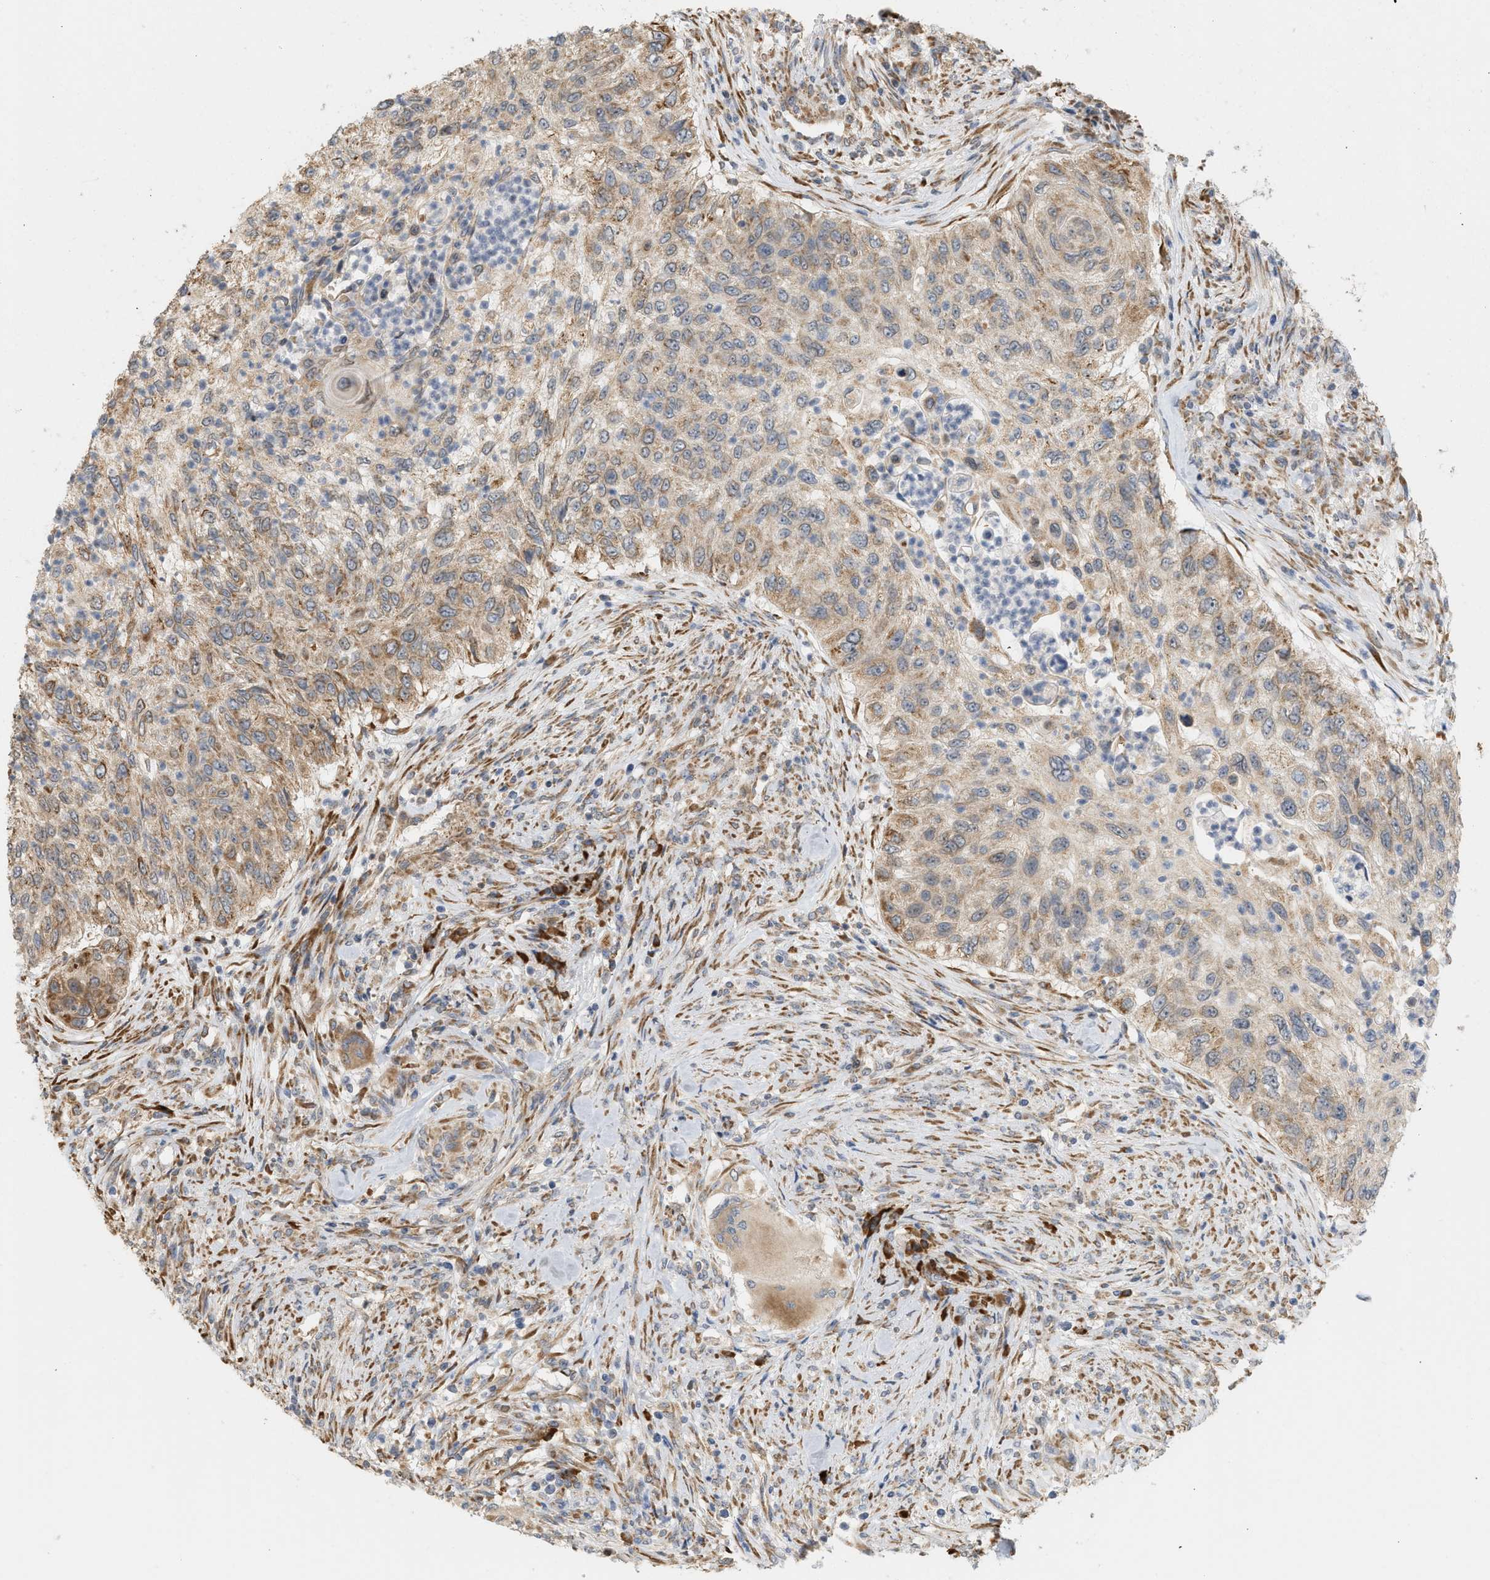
{"staining": {"intensity": "moderate", "quantity": ">75%", "location": "cytoplasmic/membranous"}, "tissue": "urothelial cancer", "cell_type": "Tumor cells", "image_type": "cancer", "snomed": [{"axis": "morphology", "description": "Urothelial carcinoma, High grade"}, {"axis": "topography", "description": "Urinary bladder"}], "caption": "The micrograph exhibits a brown stain indicating the presence of a protein in the cytoplasmic/membranous of tumor cells in urothelial carcinoma (high-grade). (brown staining indicates protein expression, while blue staining denotes nuclei).", "gene": "SVOP", "patient": {"sex": "female", "age": 60}}